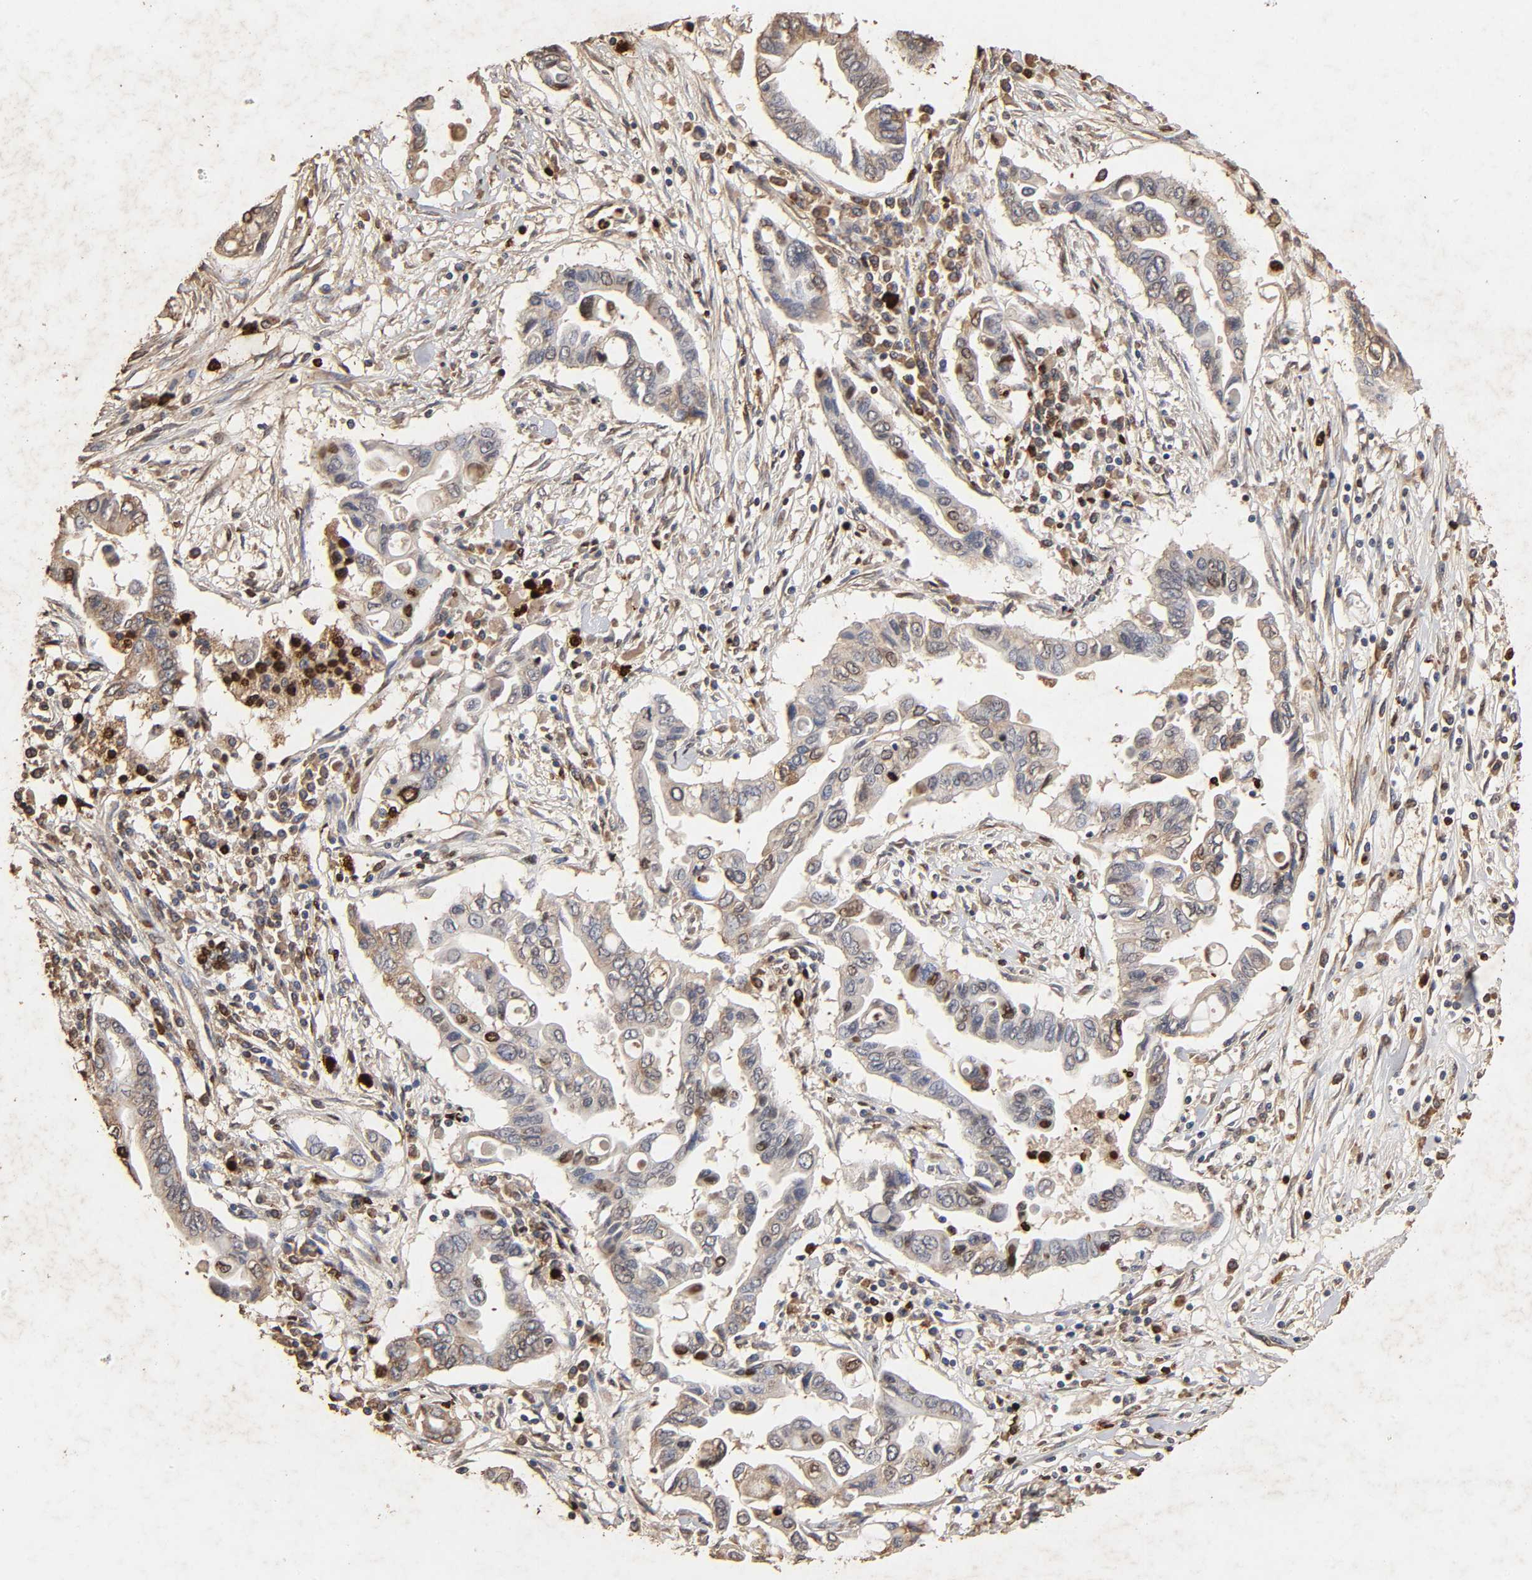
{"staining": {"intensity": "moderate", "quantity": "25%-75%", "location": "cytoplasmic/membranous"}, "tissue": "pancreatic cancer", "cell_type": "Tumor cells", "image_type": "cancer", "snomed": [{"axis": "morphology", "description": "Adenocarcinoma, NOS"}, {"axis": "topography", "description": "Pancreas"}], "caption": "High-power microscopy captured an immunohistochemistry photomicrograph of adenocarcinoma (pancreatic), revealing moderate cytoplasmic/membranous expression in about 25%-75% of tumor cells.", "gene": "CYCS", "patient": {"sex": "female", "age": 57}}